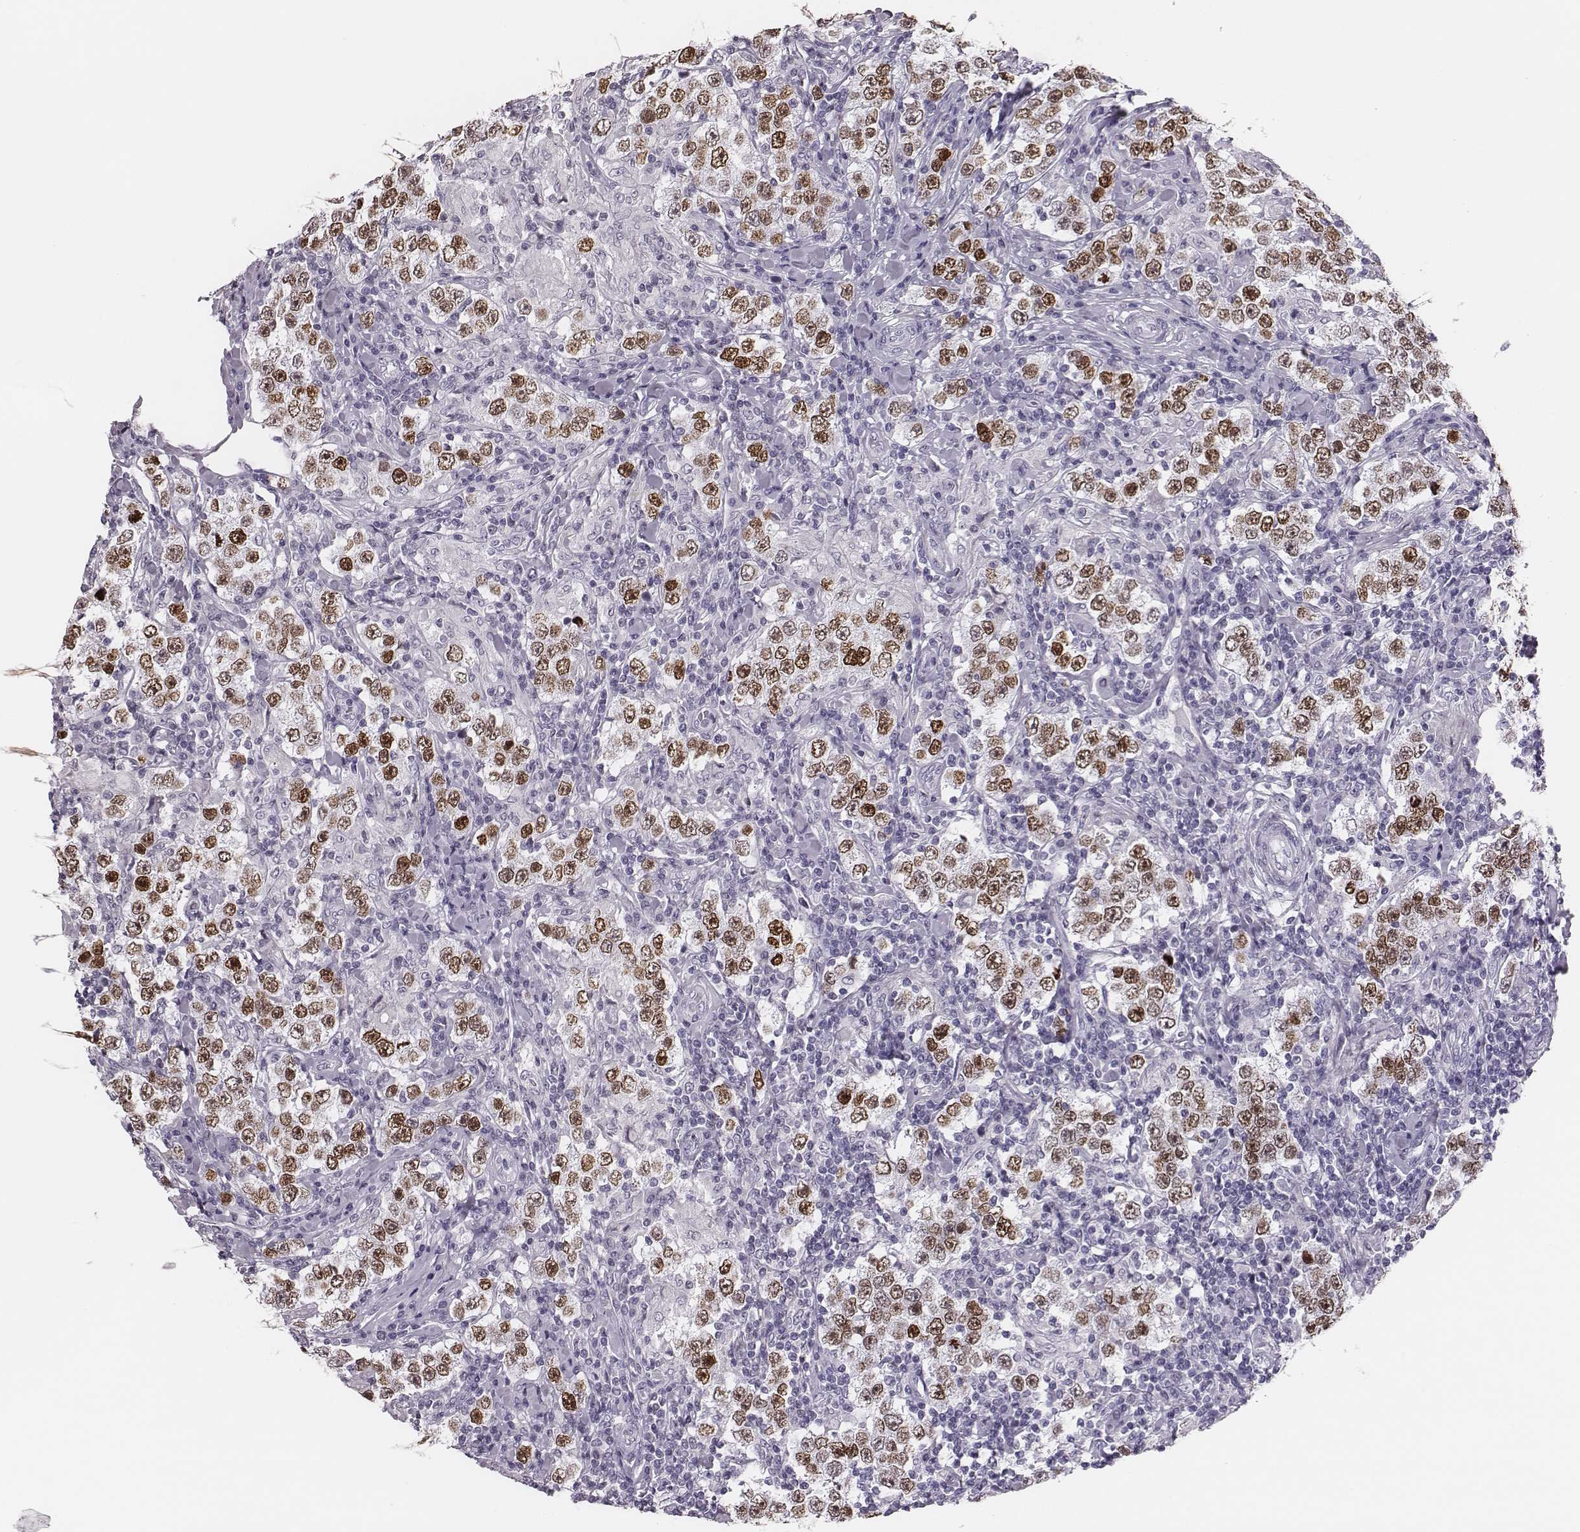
{"staining": {"intensity": "moderate", "quantity": ">75%", "location": "nuclear"}, "tissue": "testis cancer", "cell_type": "Tumor cells", "image_type": "cancer", "snomed": [{"axis": "morphology", "description": "Seminoma, NOS"}, {"axis": "morphology", "description": "Carcinoma, Embryonal, NOS"}, {"axis": "topography", "description": "Testis"}], "caption": "Immunohistochemical staining of human embryonal carcinoma (testis) exhibits medium levels of moderate nuclear protein positivity in approximately >75% of tumor cells.", "gene": "H1-6", "patient": {"sex": "male", "age": 41}}